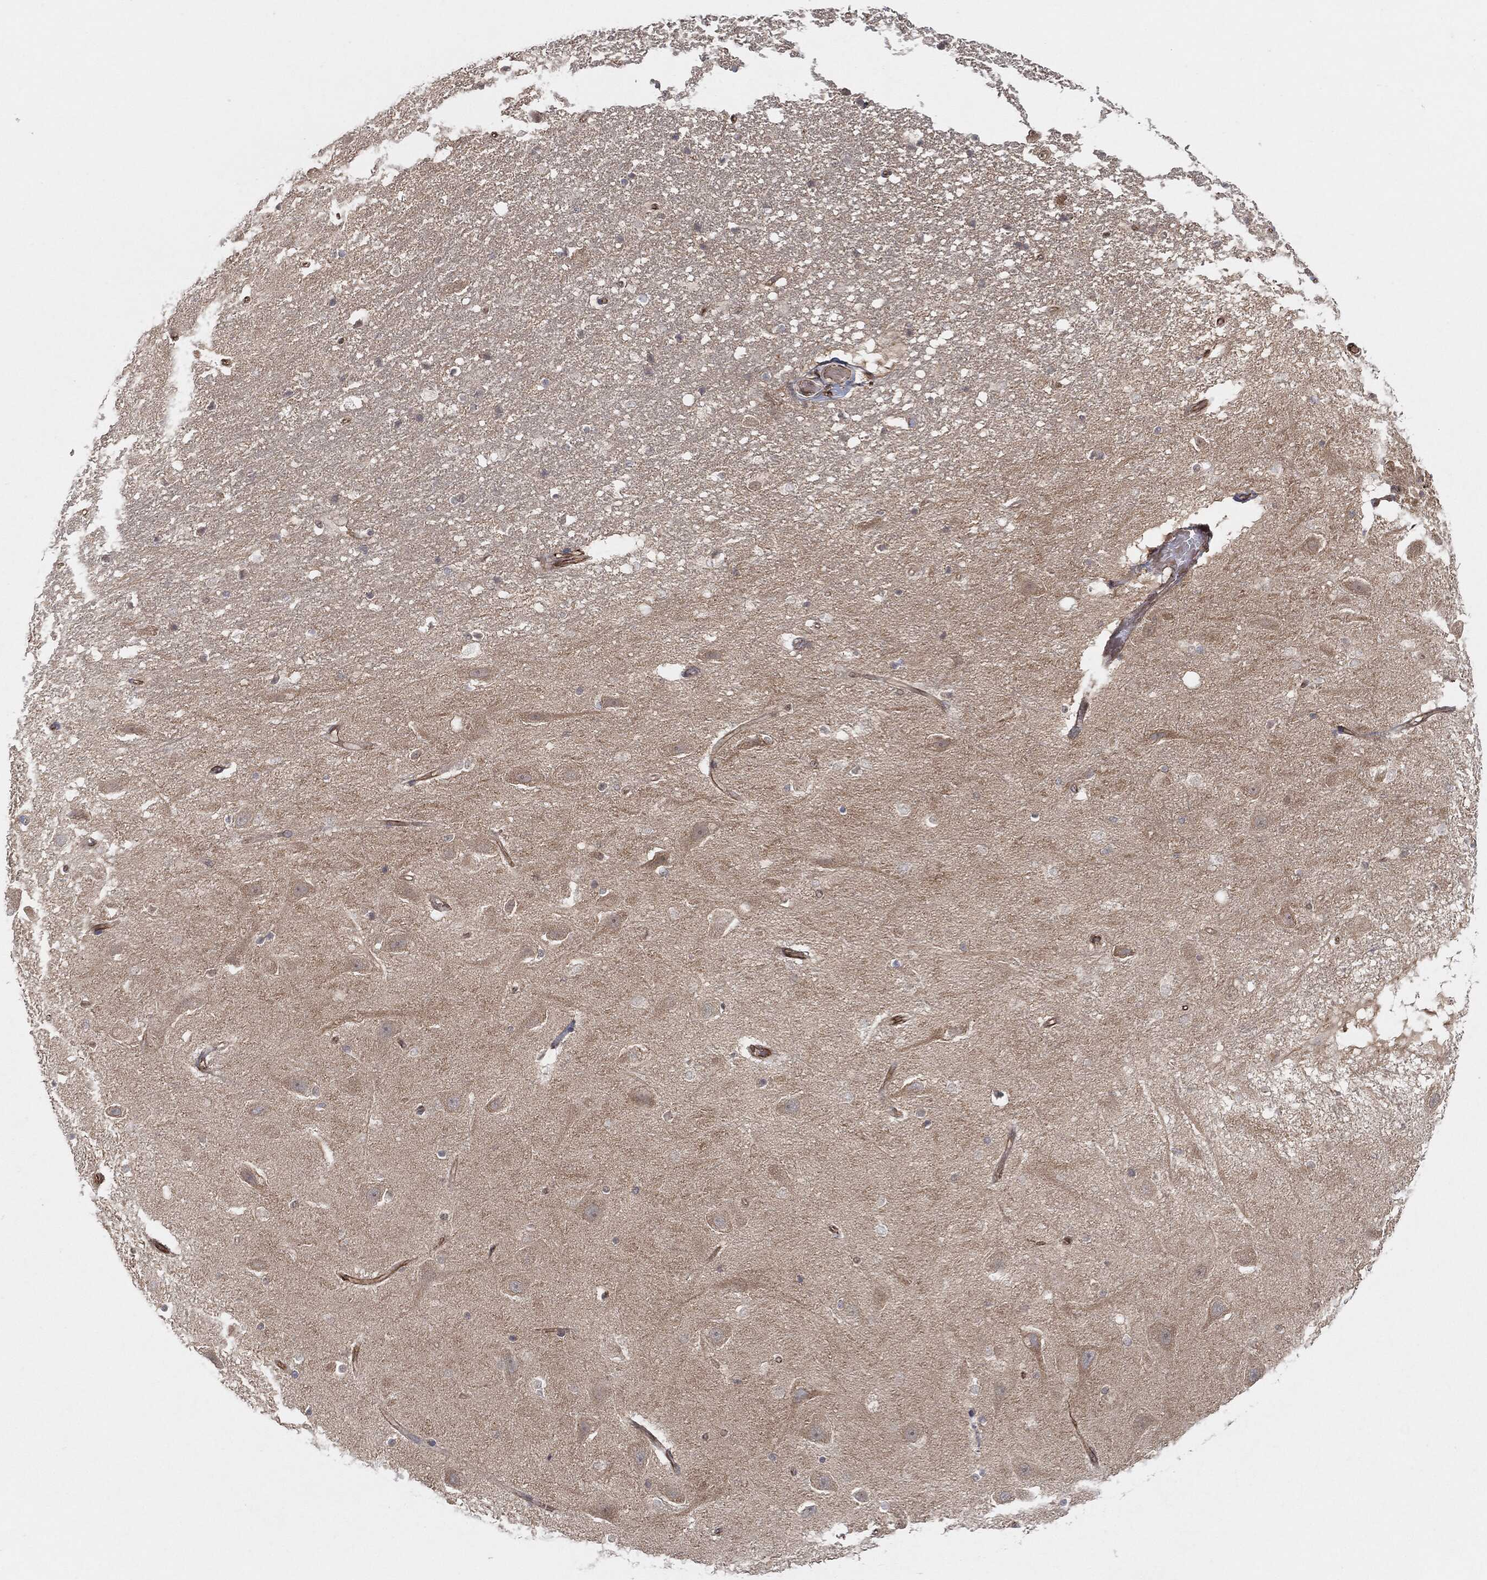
{"staining": {"intensity": "negative", "quantity": "none", "location": "none"}, "tissue": "hippocampus", "cell_type": "Glial cells", "image_type": "normal", "snomed": [{"axis": "morphology", "description": "Normal tissue, NOS"}, {"axis": "topography", "description": "Hippocampus"}], "caption": "IHC image of benign hippocampus stained for a protein (brown), which shows no expression in glial cells. (DAB (3,3'-diaminobenzidine) IHC with hematoxylin counter stain).", "gene": "TP53RK", "patient": {"sex": "male", "age": 49}}